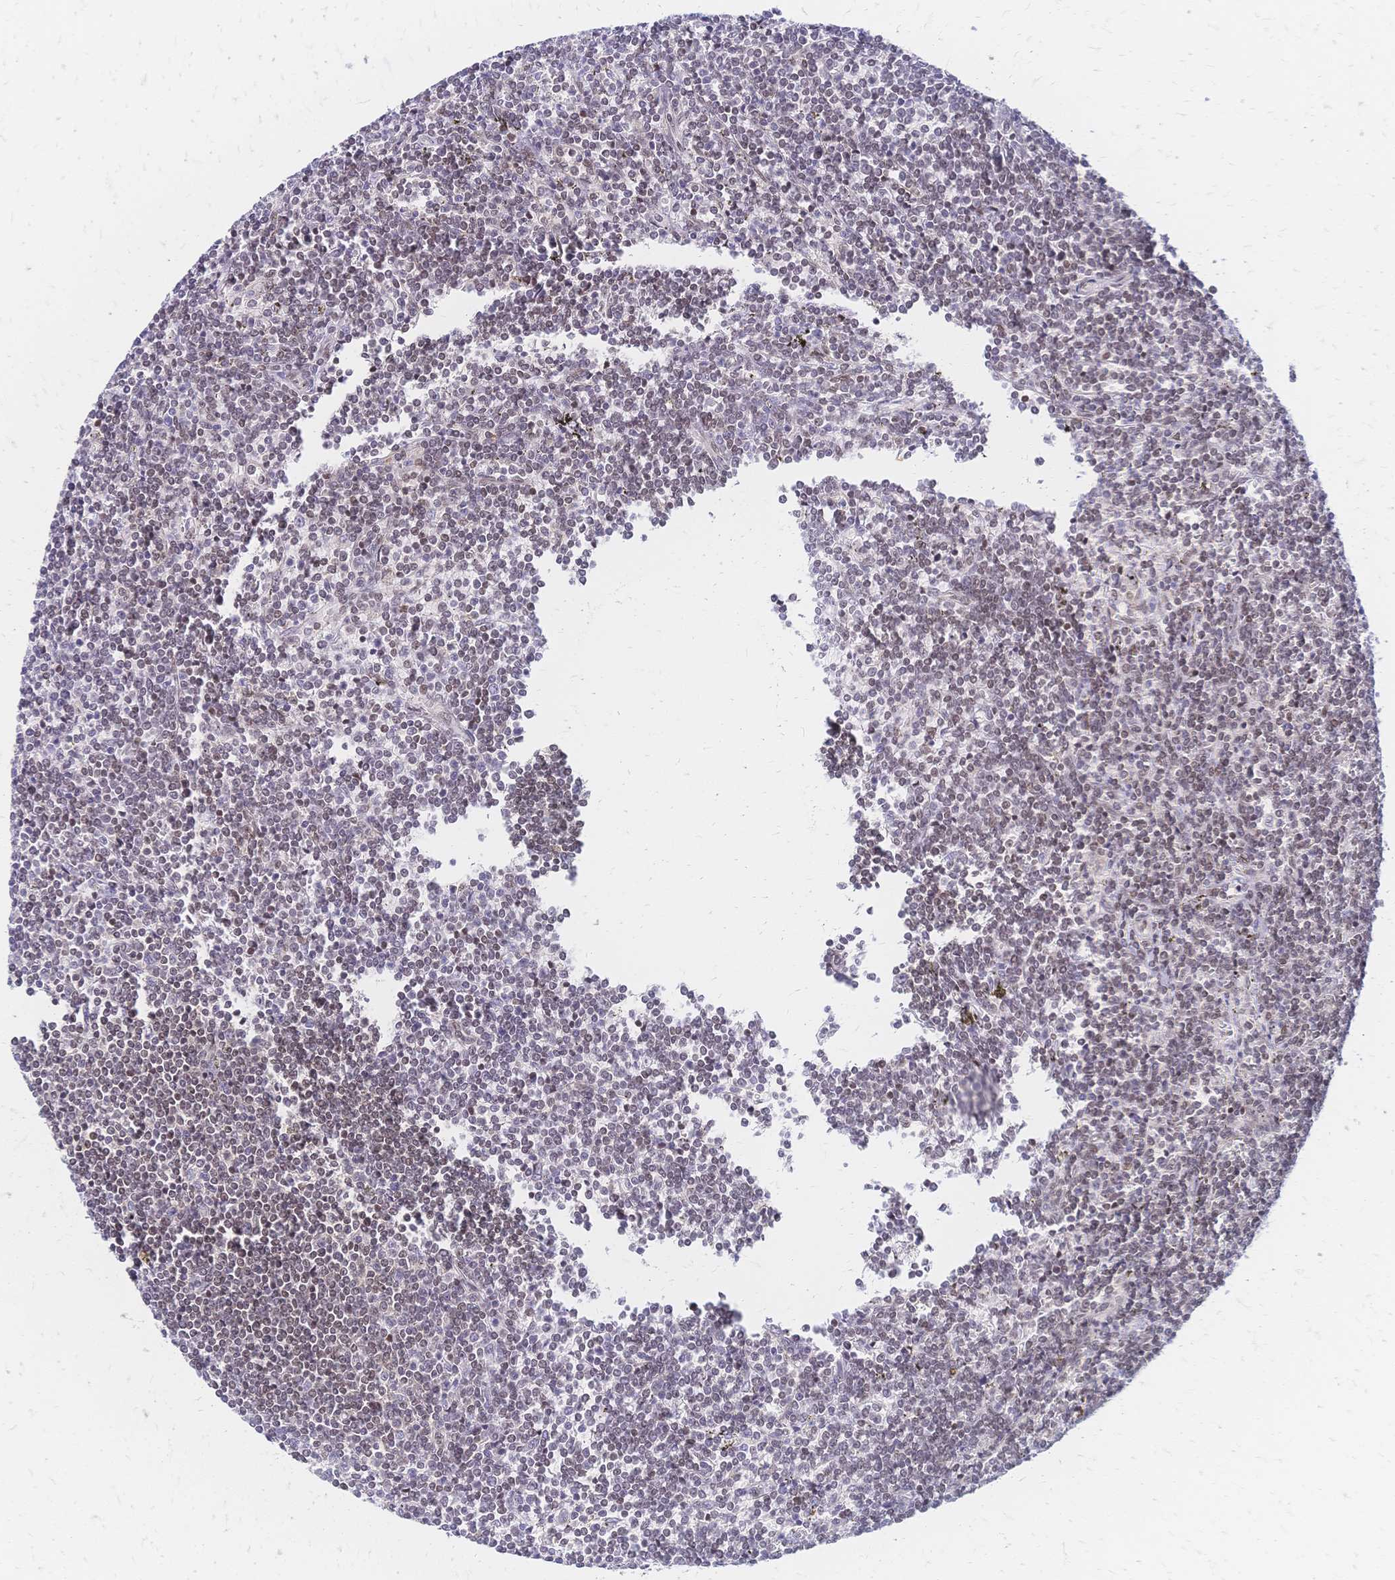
{"staining": {"intensity": "negative", "quantity": "none", "location": "none"}, "tissue": "lymphoma", "cell_type": "Tumor cells", "image_type": "cancer", "snomed": [{"axis": "morphology", "description": "Malignant lymphoma, non-Hodgkin's type, Low grade"}, {"axis": "topography", "description": "Spleen"}], "caption": "A high-resolution histopathology image shows immunohistochemistry staining of low-grade malignant lymphoma, non-Hodgkin's type, which exhibits no significant positivity in tumor cells. (DAB (3,3'-diaminobenzidine) IHC visualized using brightfield microscopy, high magnification).", "gene": "CBX7", "patient": {"sex": "male", "age": 78}}